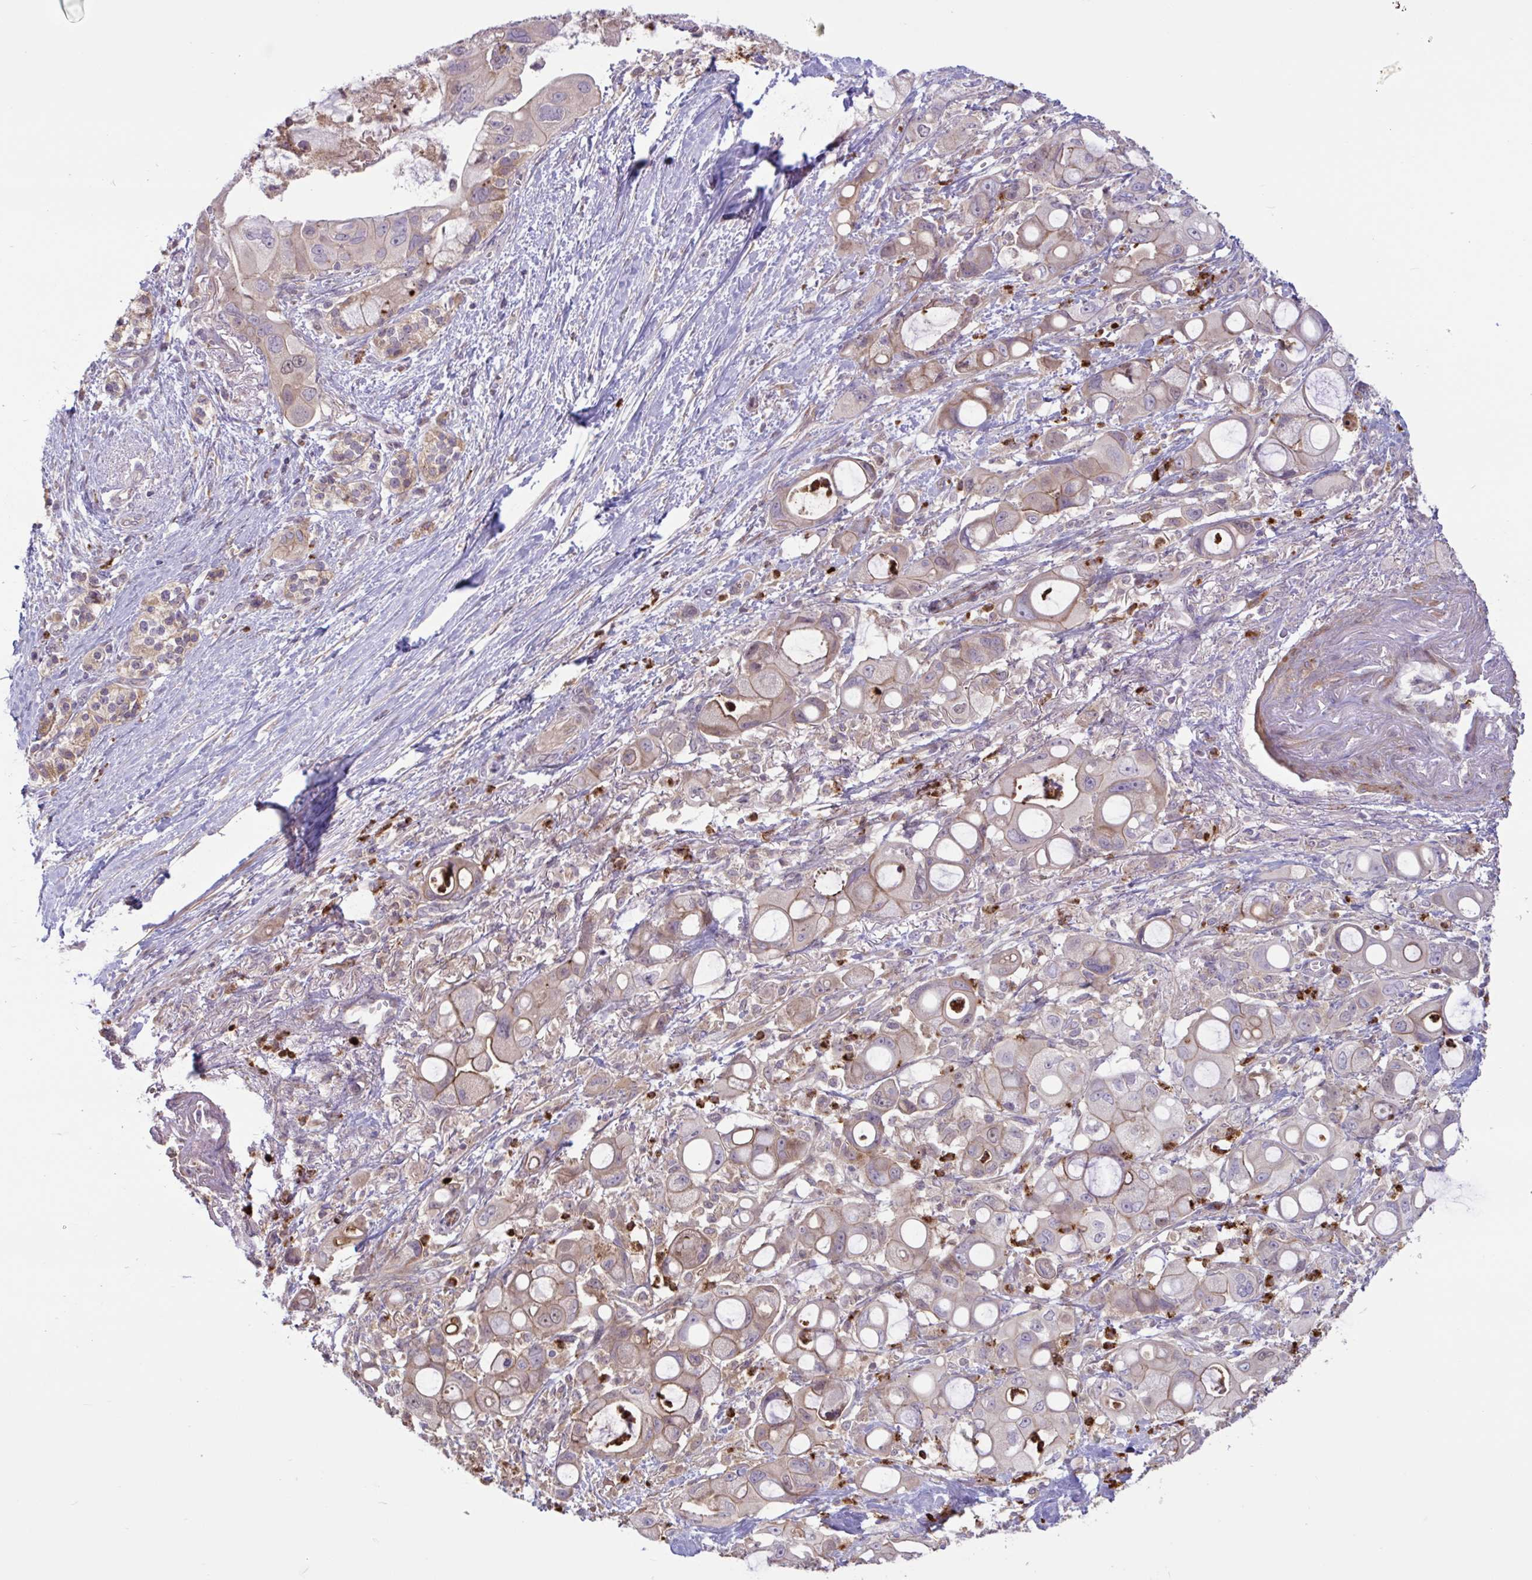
{"staining": {"intensity": "weak", "quantity": "25%-75%", "location": "cytoplasmic/membranous"}, "tissue": "pancreatic cancer", "cell_type": "Tumor cells", "image_type": "cancer", "snomed": [{"axis": "morphology", "description": "Adenocarcinoma, NOS"}, {"axis": "topography", "description": "Pancreas"}], "caption": "The image shows staining of pancreatic cancer, revealing weak cytoplasmic/membranous protein positivity (brown color) within tumor cells.", "gene": "IL1R1", "patient": {"sex": "male", "age": 68}}